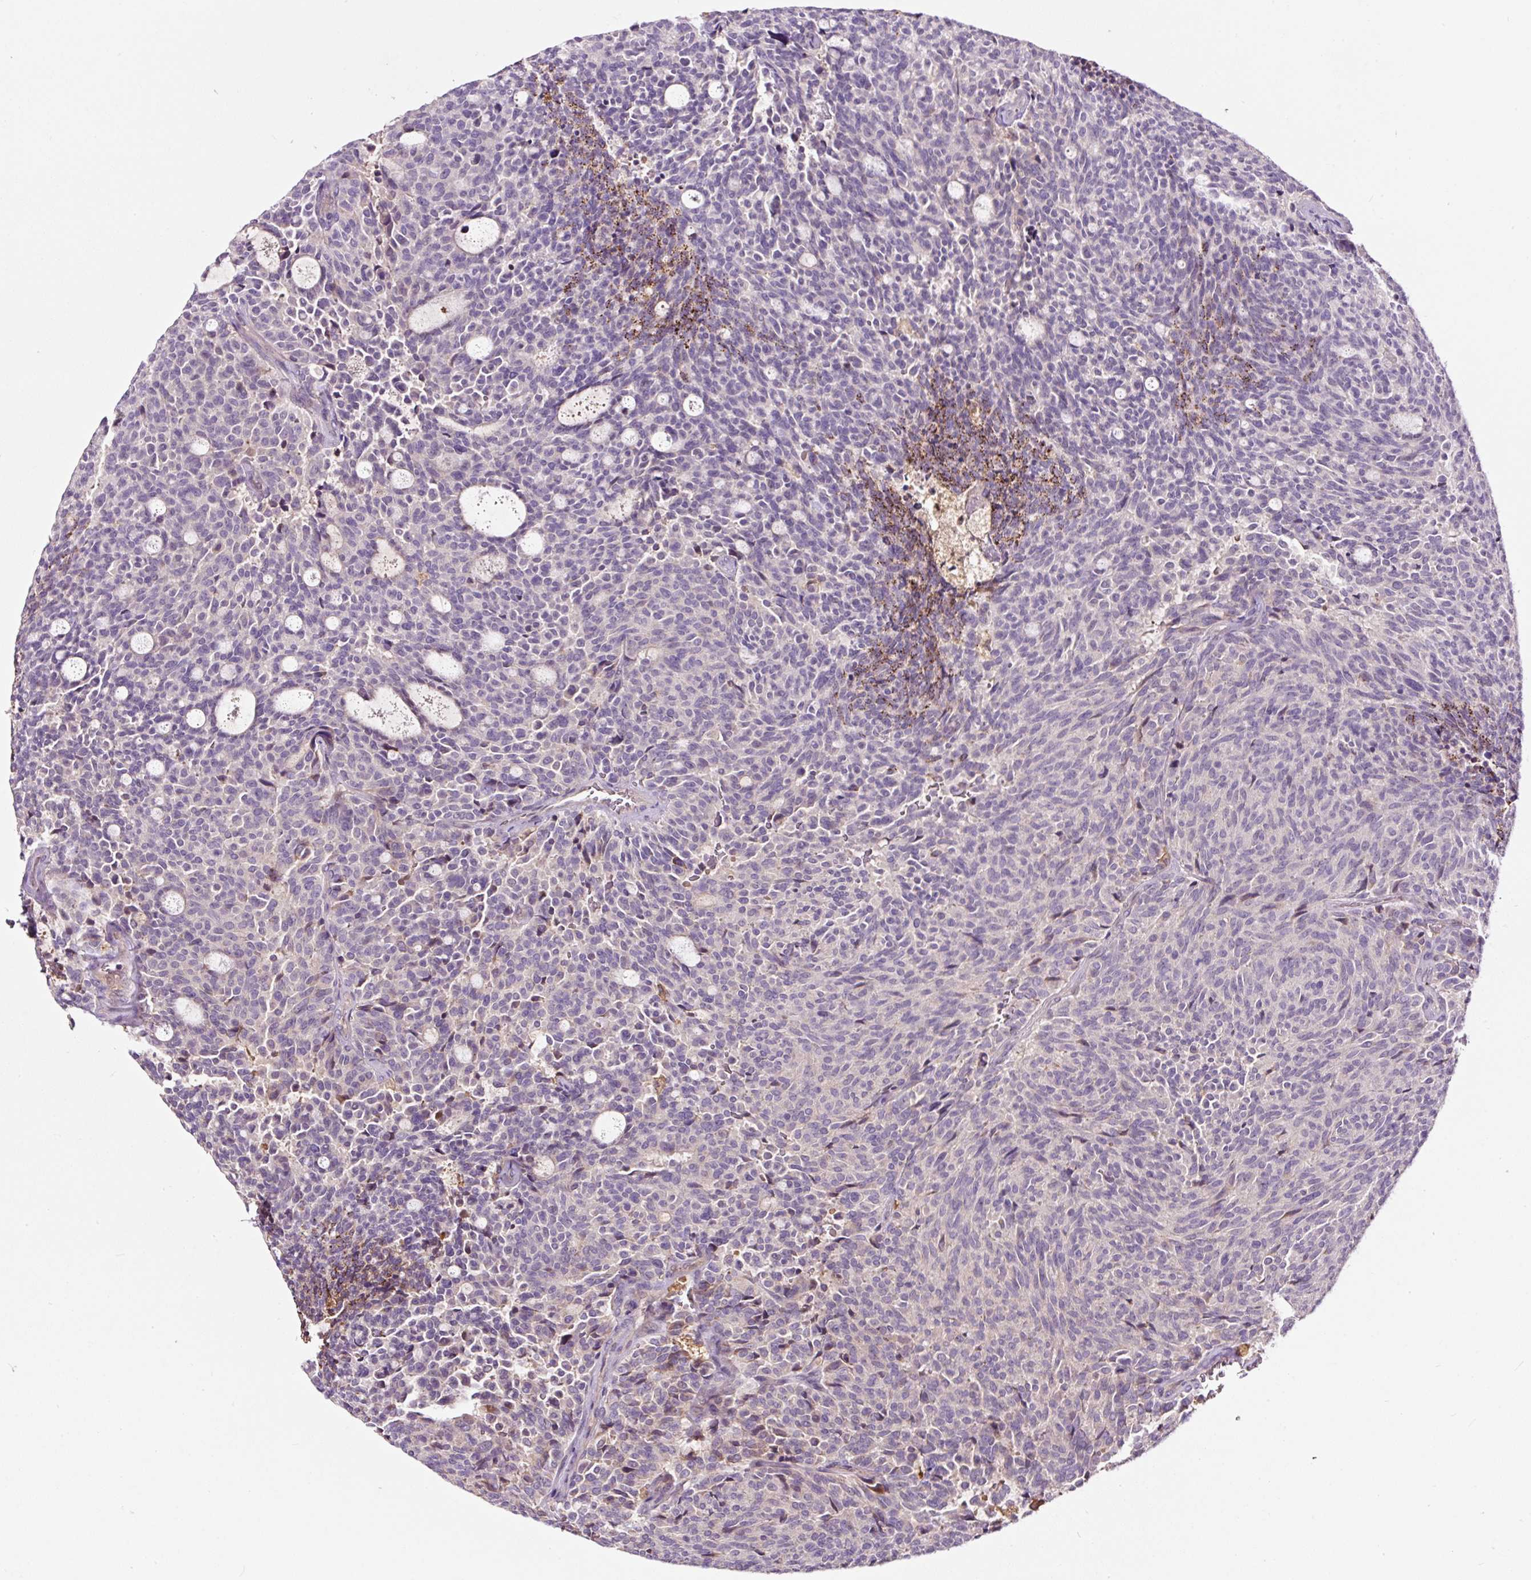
{"staining": {"intensity": "negative", "quantity": "none", "location": "none"}, "tissue": "carcinoid", "cell_type": "Tumor cells", "image_type": "cancer", "snomed": [{"axis": "morphology", "description": "Carcinoid, malignant, NOS"}, {"axis": "topography", "description": "Pancreas"}], "caption": "A high-resolution photomicrograph shows IHC staining of carcinoid (malignant), which shows no significant positivity in tumor cells.", "gene": "LRRC24", "patient": {"sex": "female", "age": 54}}